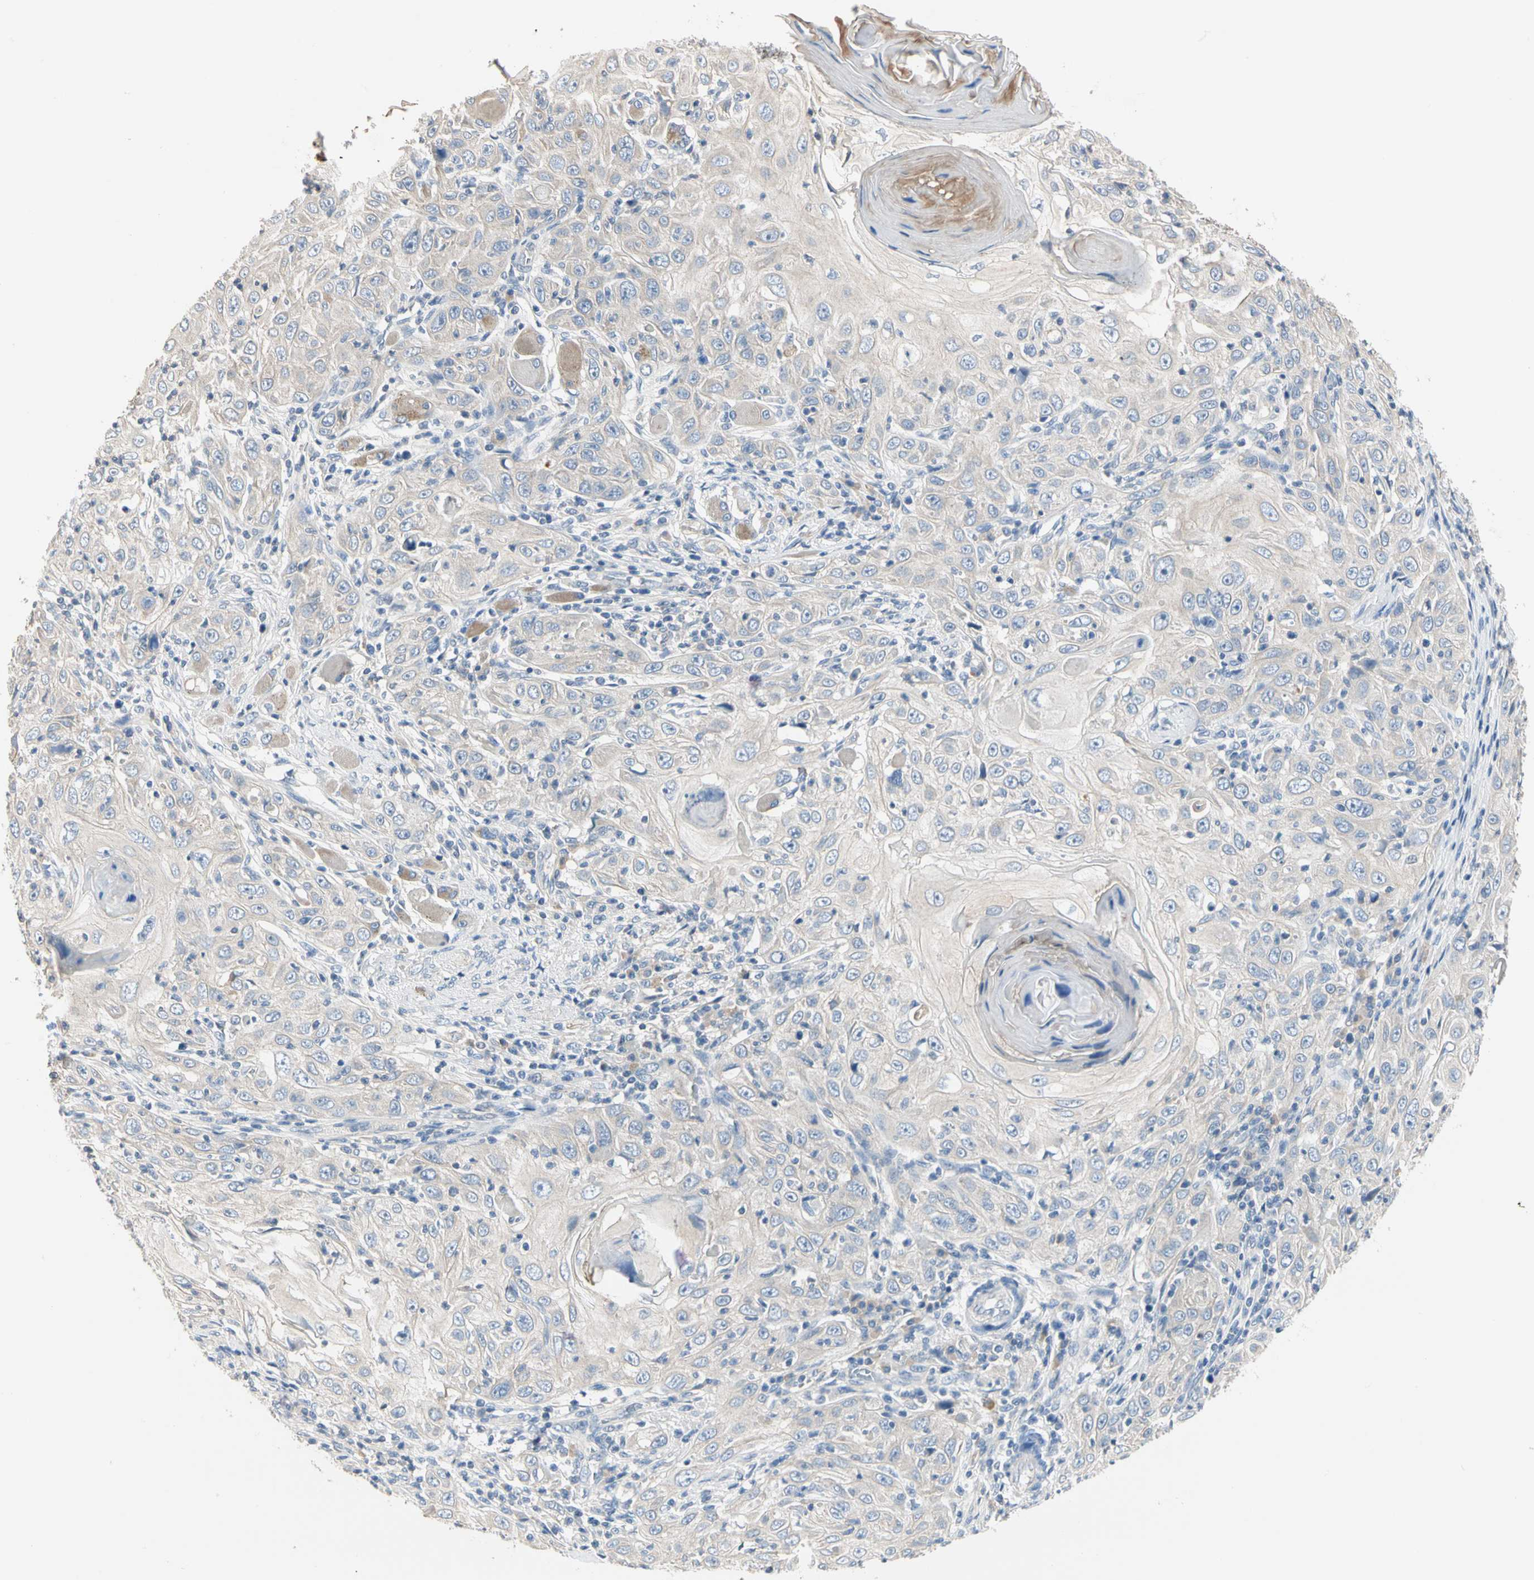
{"staining": {"intensity": "weak", "quantity": "<25%", "location": "cytoplasmic/membranous"}, "tissue": "skin cancer", "cell_type": "Tumor cells", "image_type": "cancer", "snomed": [{"axis": "morphology", "description": "Squamous cell carcinoma, NOS"}, {"axis": "topography", "description": "Skin"}], "caption": "Skin cancer (squamous cell carcinoma) was stained to show a protein in brown. There is no significant staining in tumor cells.", "gene": "GPR153", "patient": {"sex": "female", "age": 88}}